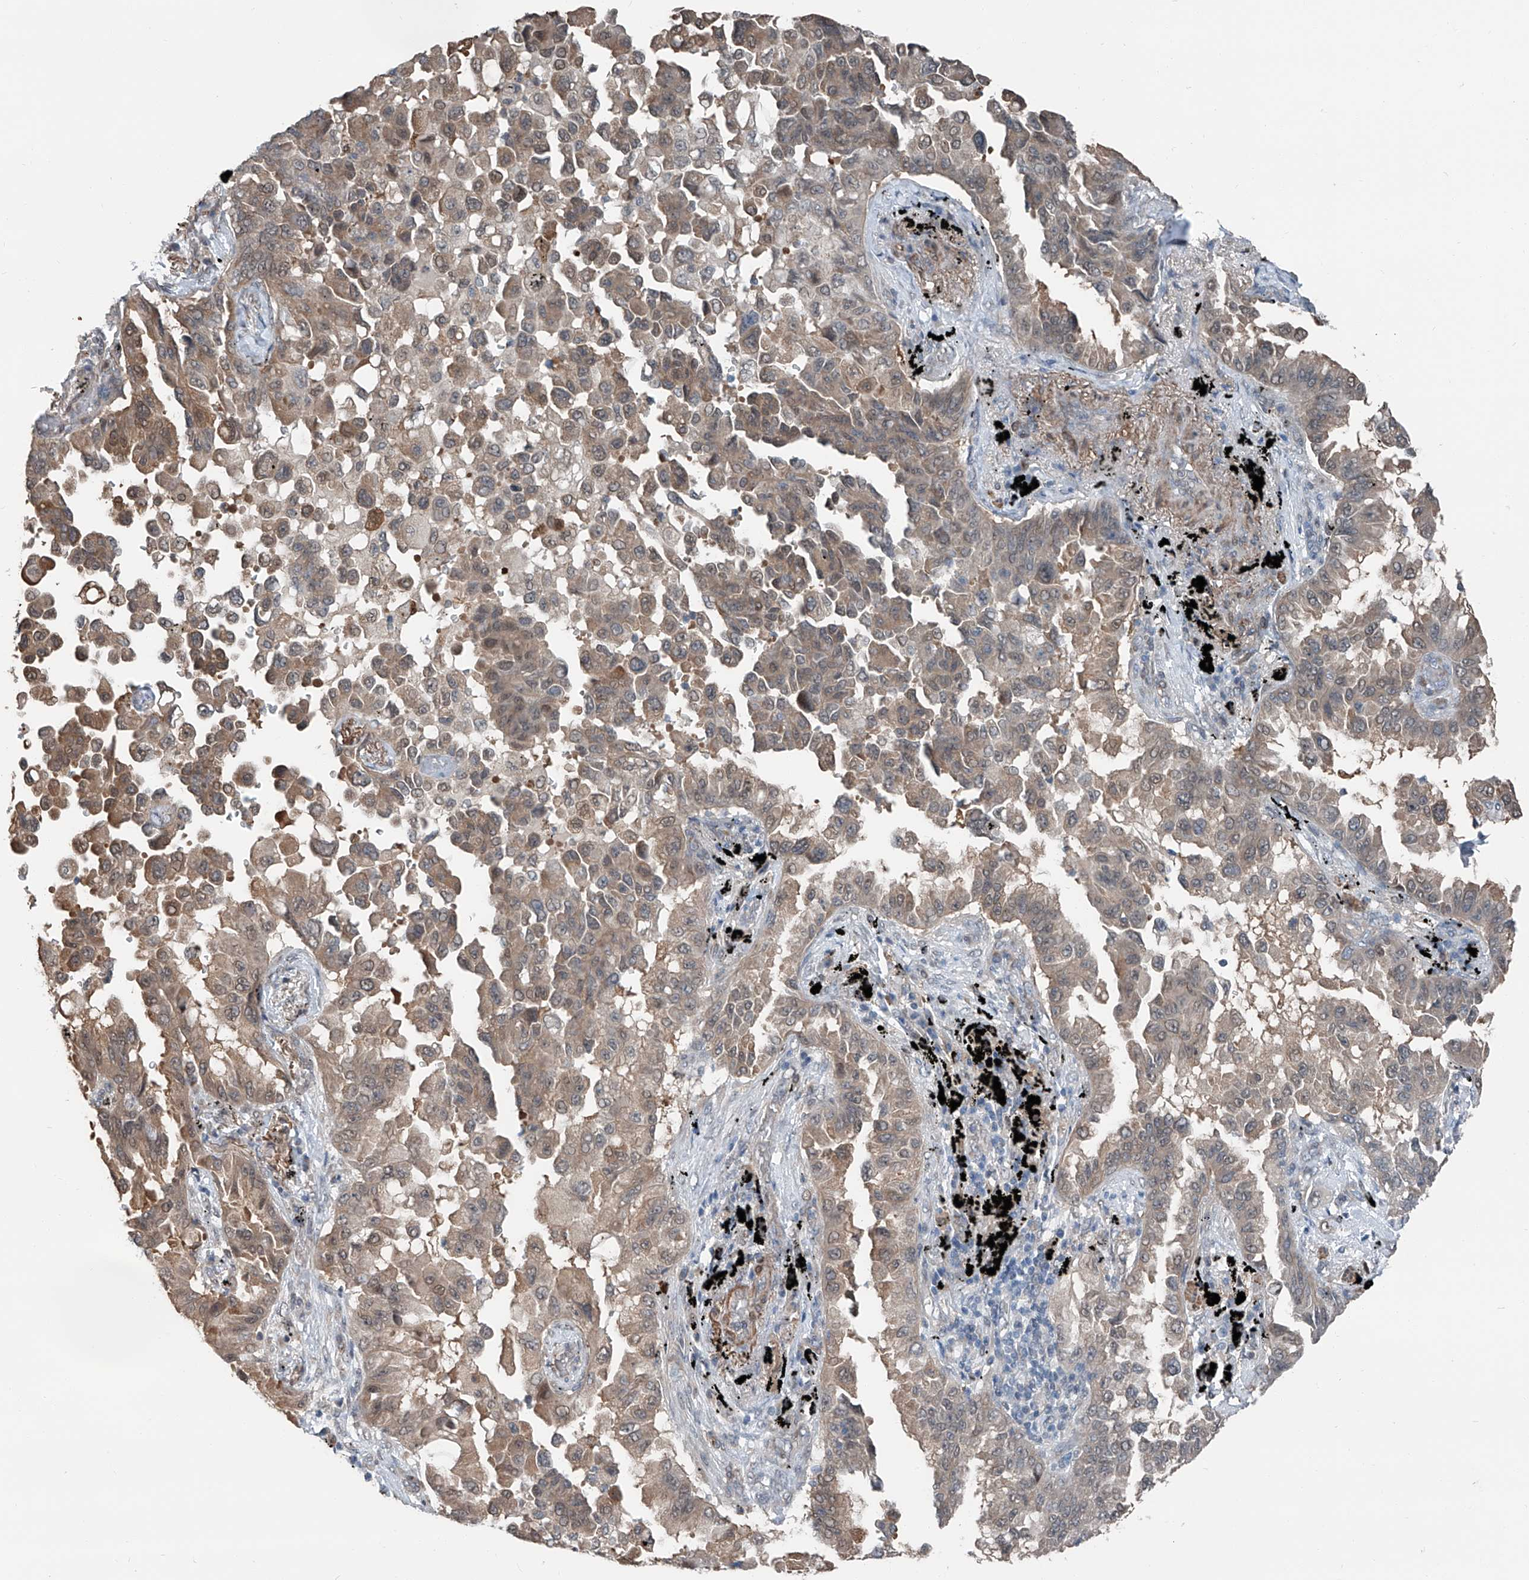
{"staining": {"intensity": "moderate", "quantity": ">75%", "location": "cytoplasmic/membranous"}, "tissue": "lung cancer", "cell_type": "Tumor cells", "image_type": "cancer", "snomed": [{"axis": "morphology", "description": "Adenocarcinoma, NOS"}, {"axis": "topography", "description": "Lung"}], "caption": "Immunohistochemical staining of lung cancer (adenocarcinoma) reveals medium levels of moderate cytoplasmic/membranous protein positivity in about >75% of tumor cells. (DAB (3,3'-diaminobenzidine) = brown stain, brightfield microscopy at high magnification).", "gene": "HSPA6", "patient": {"sex": "female", "age": 67}}